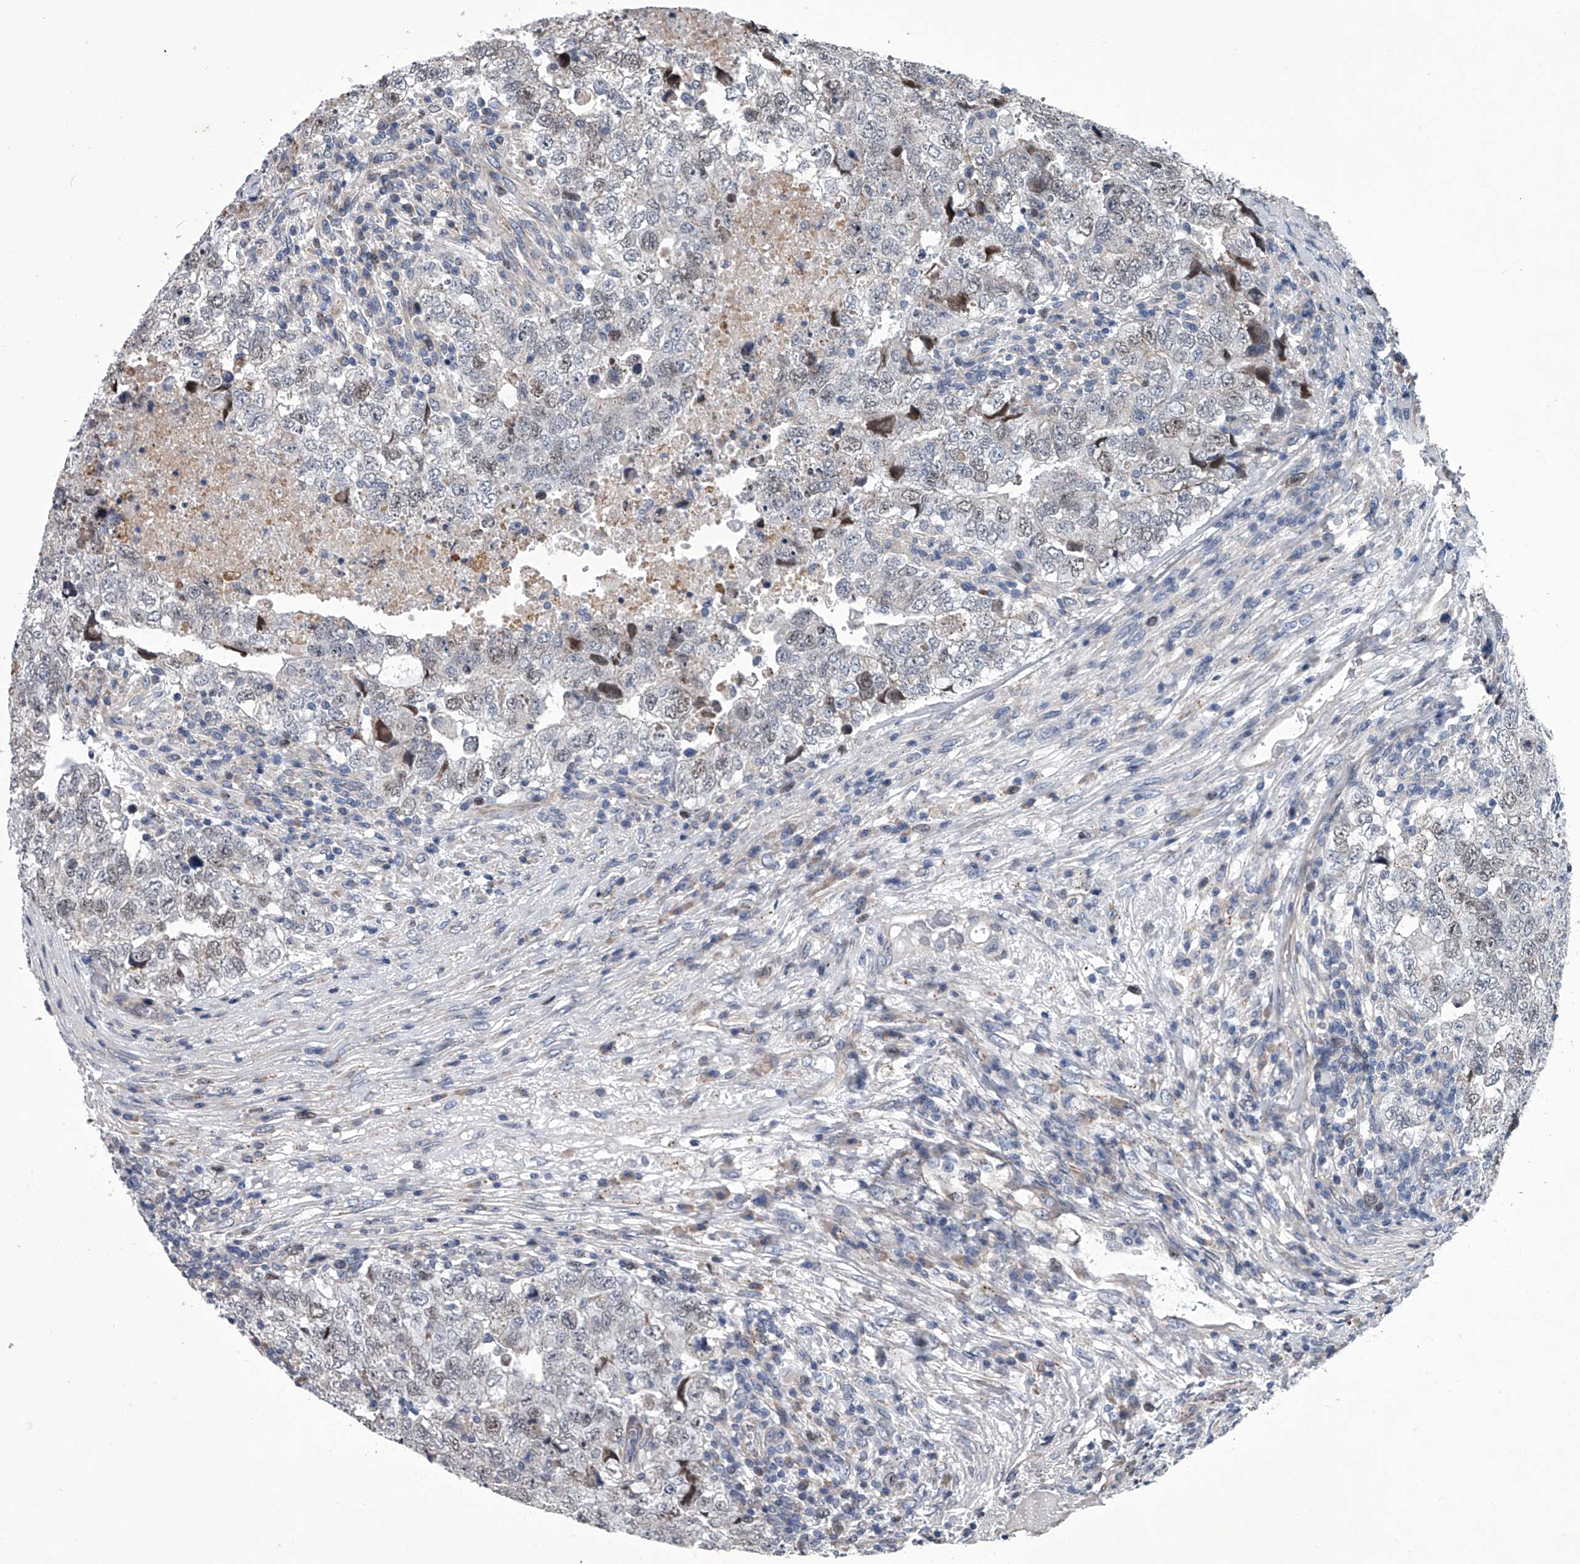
{"staining": {"intensity": "weak", "quantity": "<25%", "location": "nuclear"}, "tissue": "testis cancer", "cell_type": "Tumor cells", "image_type": "cancer", "snomed": [{"axis": "morphology", "description": "Carcinoma, Embryonal, NOS"}, {"axis": "topography", "description": "Testis"}], "caption": "Embryonal carcinoma (testis) was stained to show a protein in brown. There is no significant staining in tumor cells.", "gene": "ABCG1", "patient": {"sex": "male", "age": 37}}